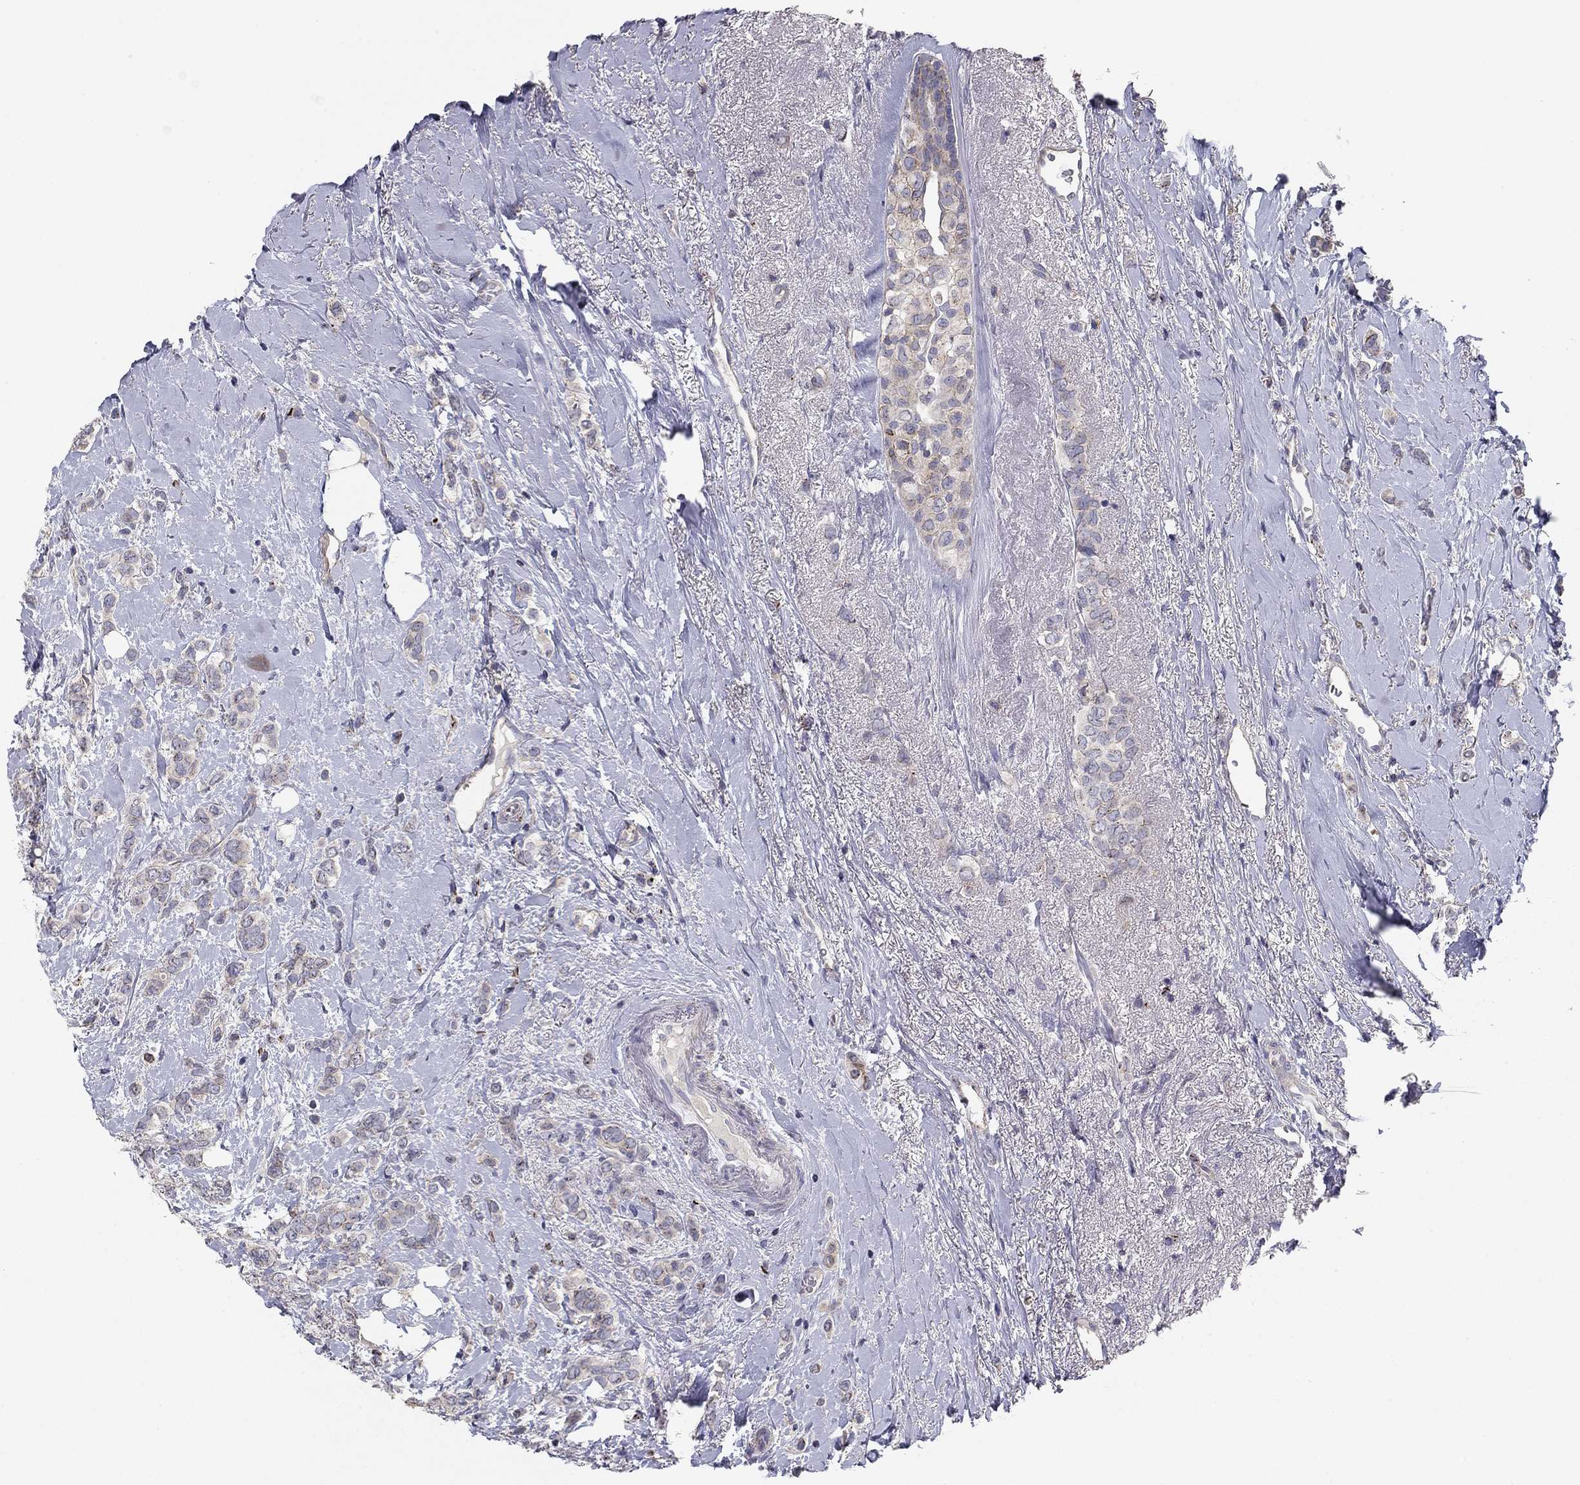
{"staining": {"intensity": "weak", "quantity": "<25%", "location": "cytoplasmic/membranous"}, "tissue": "breast cancer", "cell_type": "Tumor cells", "image_type": "cancer", "snomed": [{"axis": "morphology", "description": "Lobular carcinoma"}, {"axis": "topography", "description": "Breast"}], "caption": "The micrograph shows no staining of tumor cells in breast cancer. (Immunohistochemistry, brightfield microscopy, high magnification).", "gene": "SEPTIN3", "patient": {"sex": "female", "age": 66}}